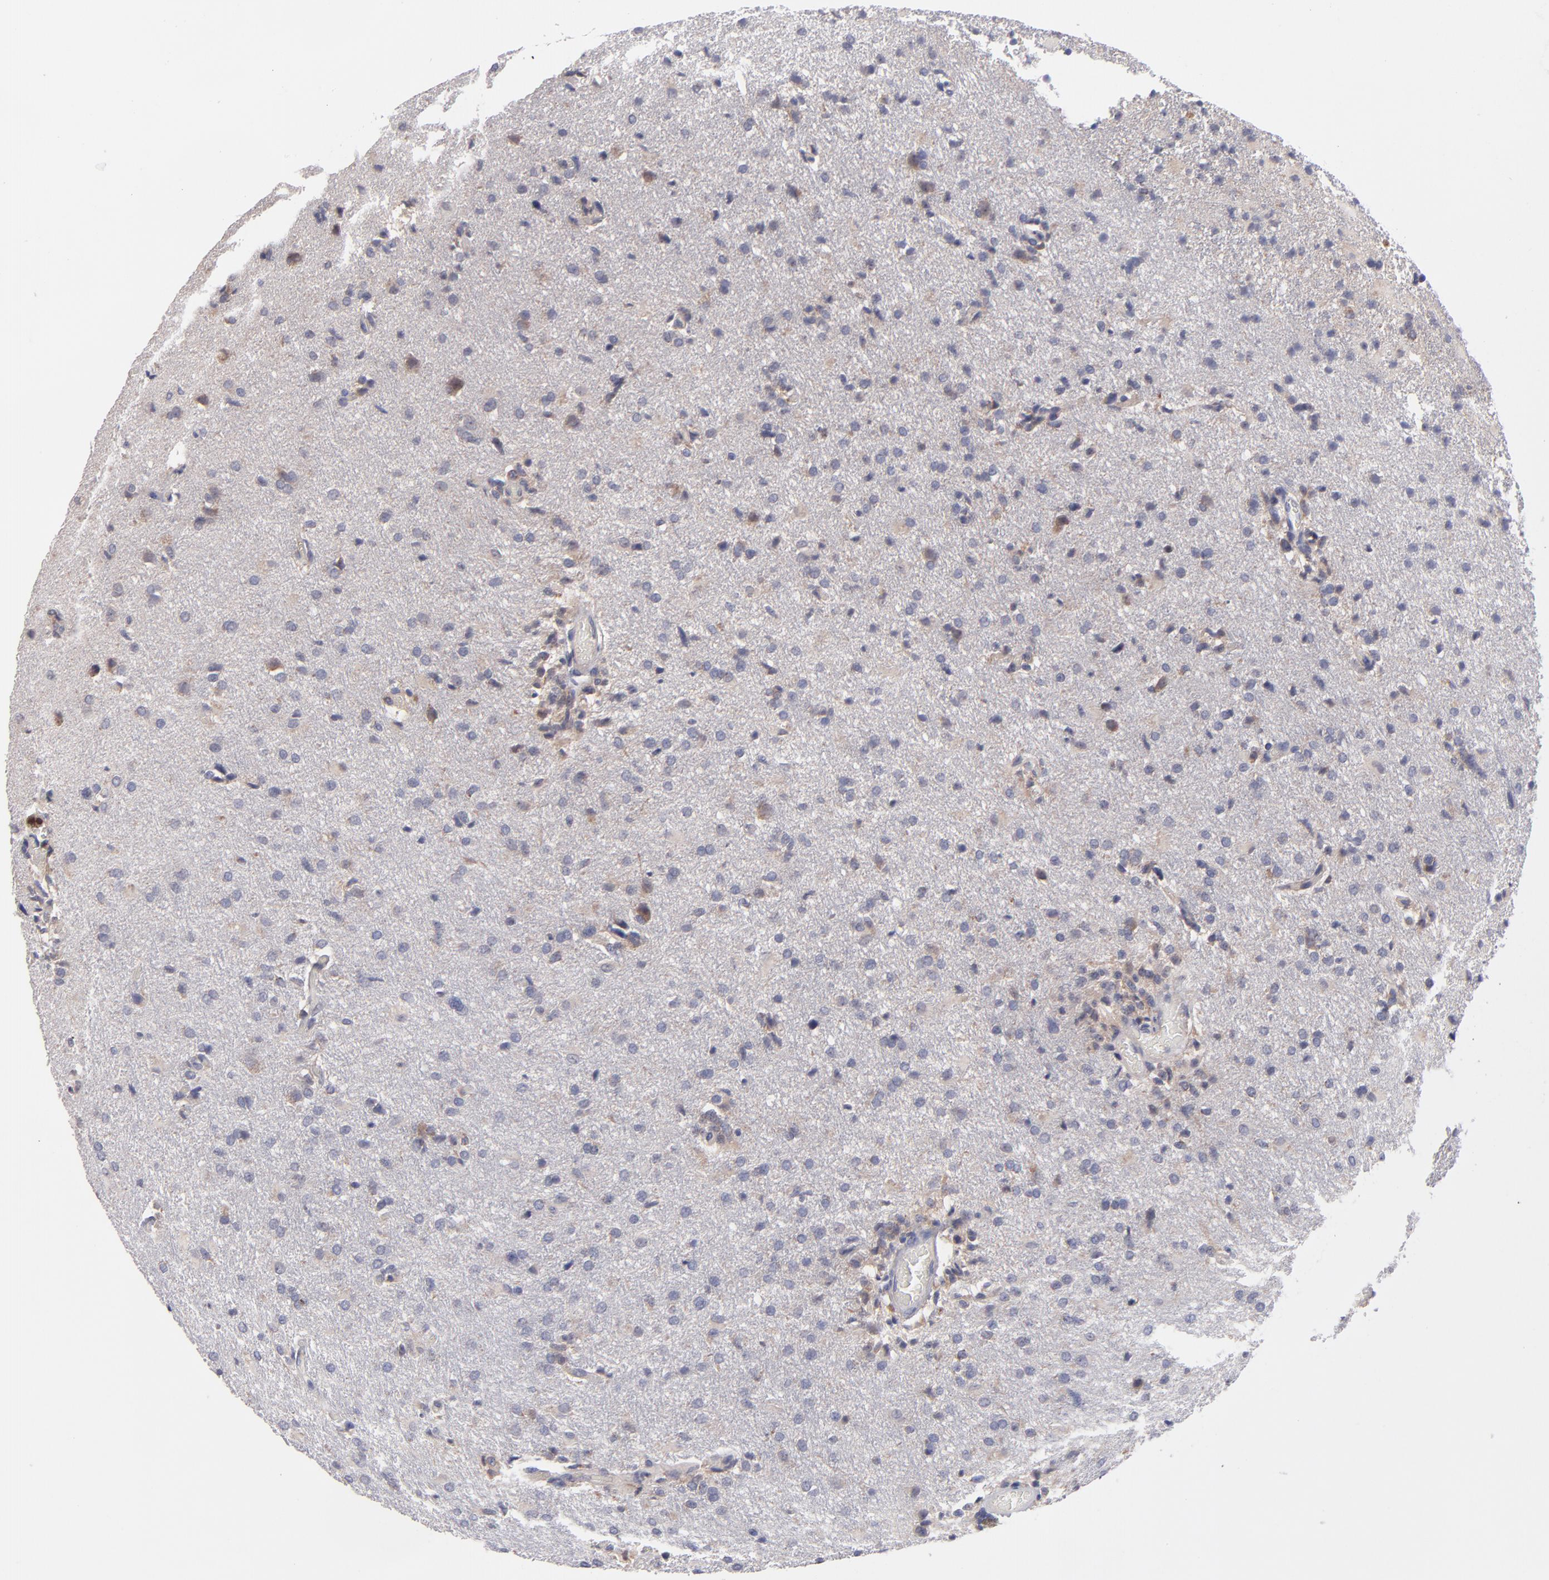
{"staining": {"intensity": "weak", "quantity": "<25%", "location": "cytoplasmic/membranous"}, "tissue": "glioma", "cell_type": "Tumor cells", "image_type": "cancer", "snomed": [{"axis": "morphology", "description": "Glioma, malignant, High grade"}, {"axis": "topography", "description": "Brain"}], "caption": "Tumor cells show no significant expression in high-grade glioma (malignant).", "gene": "HCCS", "patient": {"sex": "male", "age": 68}}